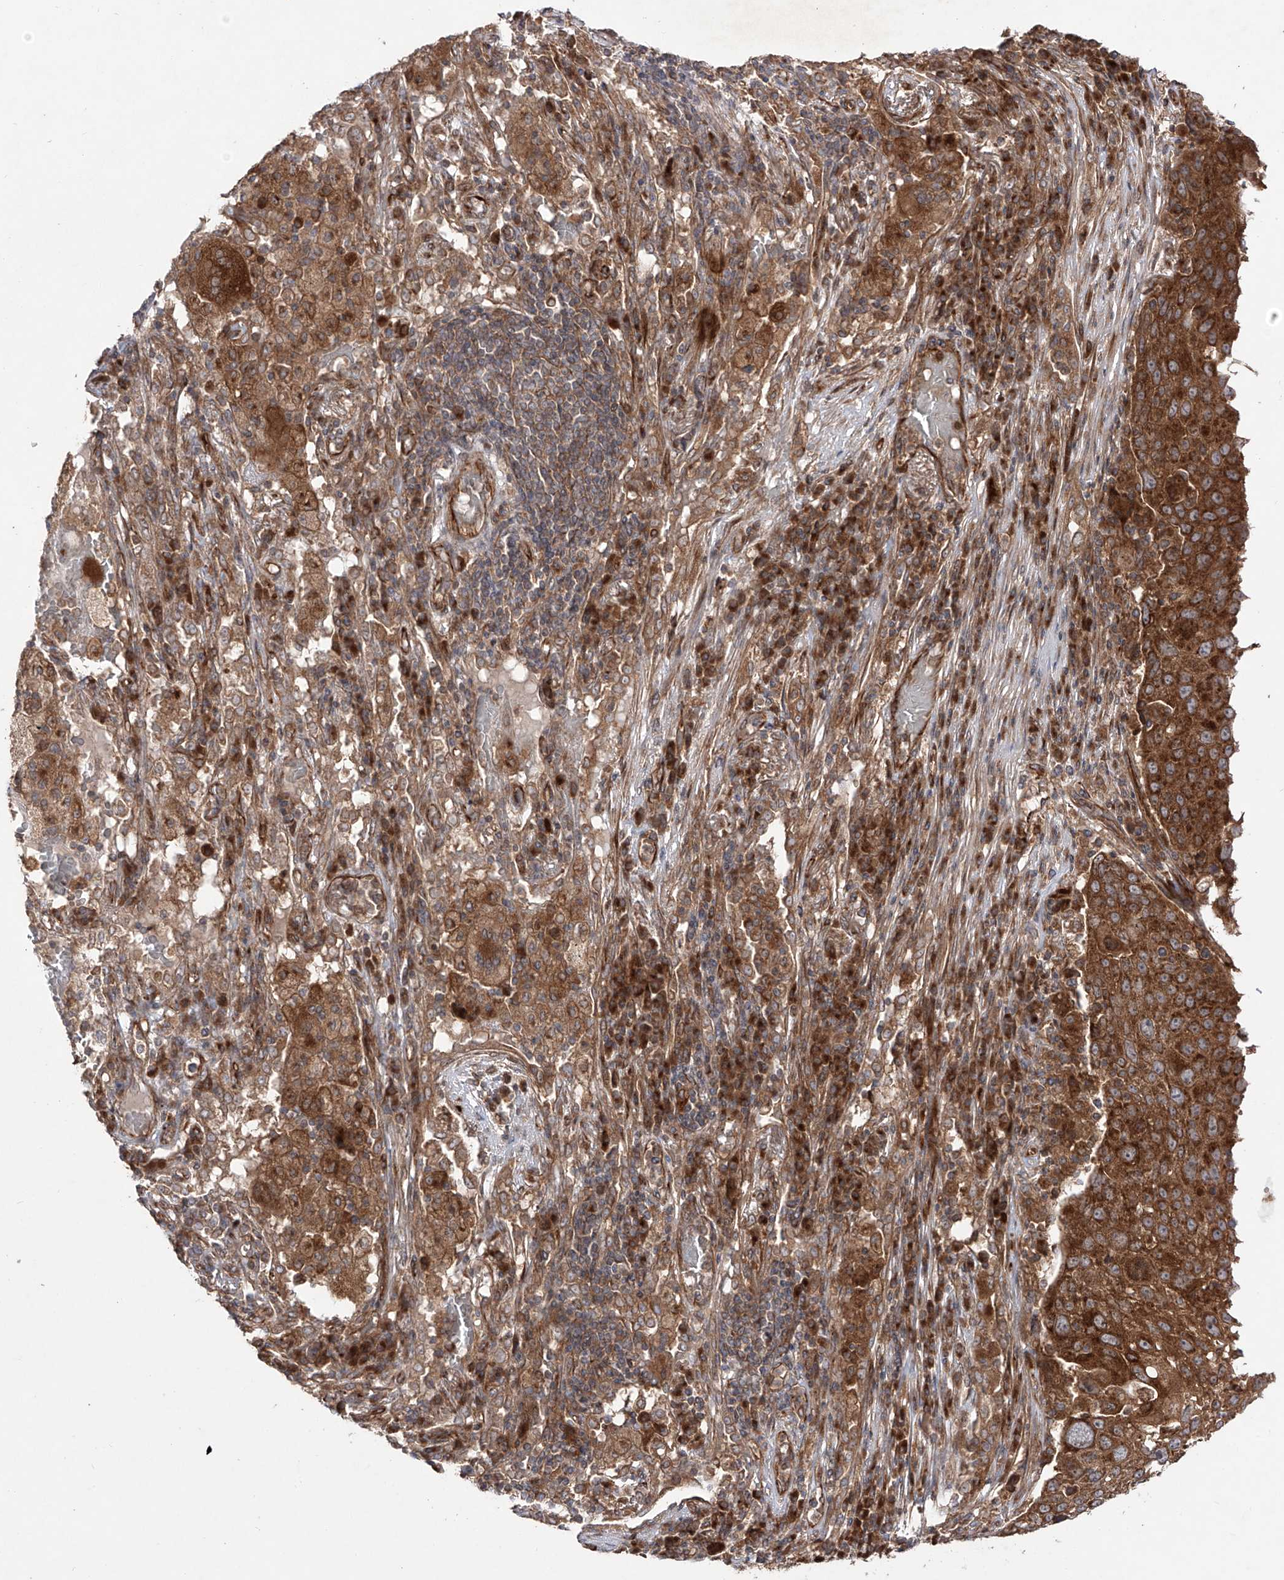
{"staining": {"intensity": "strong", "quantity": ">75%", "location": "cytoplasmic/membranous"}, "tissue": "lung cancer", "cell_type": "Tumor cells", "image_type": "cancer", "snomed": [{"axis": "morphology", "description": "Squamous cell carcinoma, NOS"}, {"axis": "topography", "description": "Lung"}], "caption": "Strong cytoplasmic/membranous positivity for a protein is seen in approximately >75% of tumor cells of lung cancer (squamous cell carcinoma) using immunohistochemistry (IHC).", "gene": "YKT6", "patient": {"sex": "male", "age": 65}}